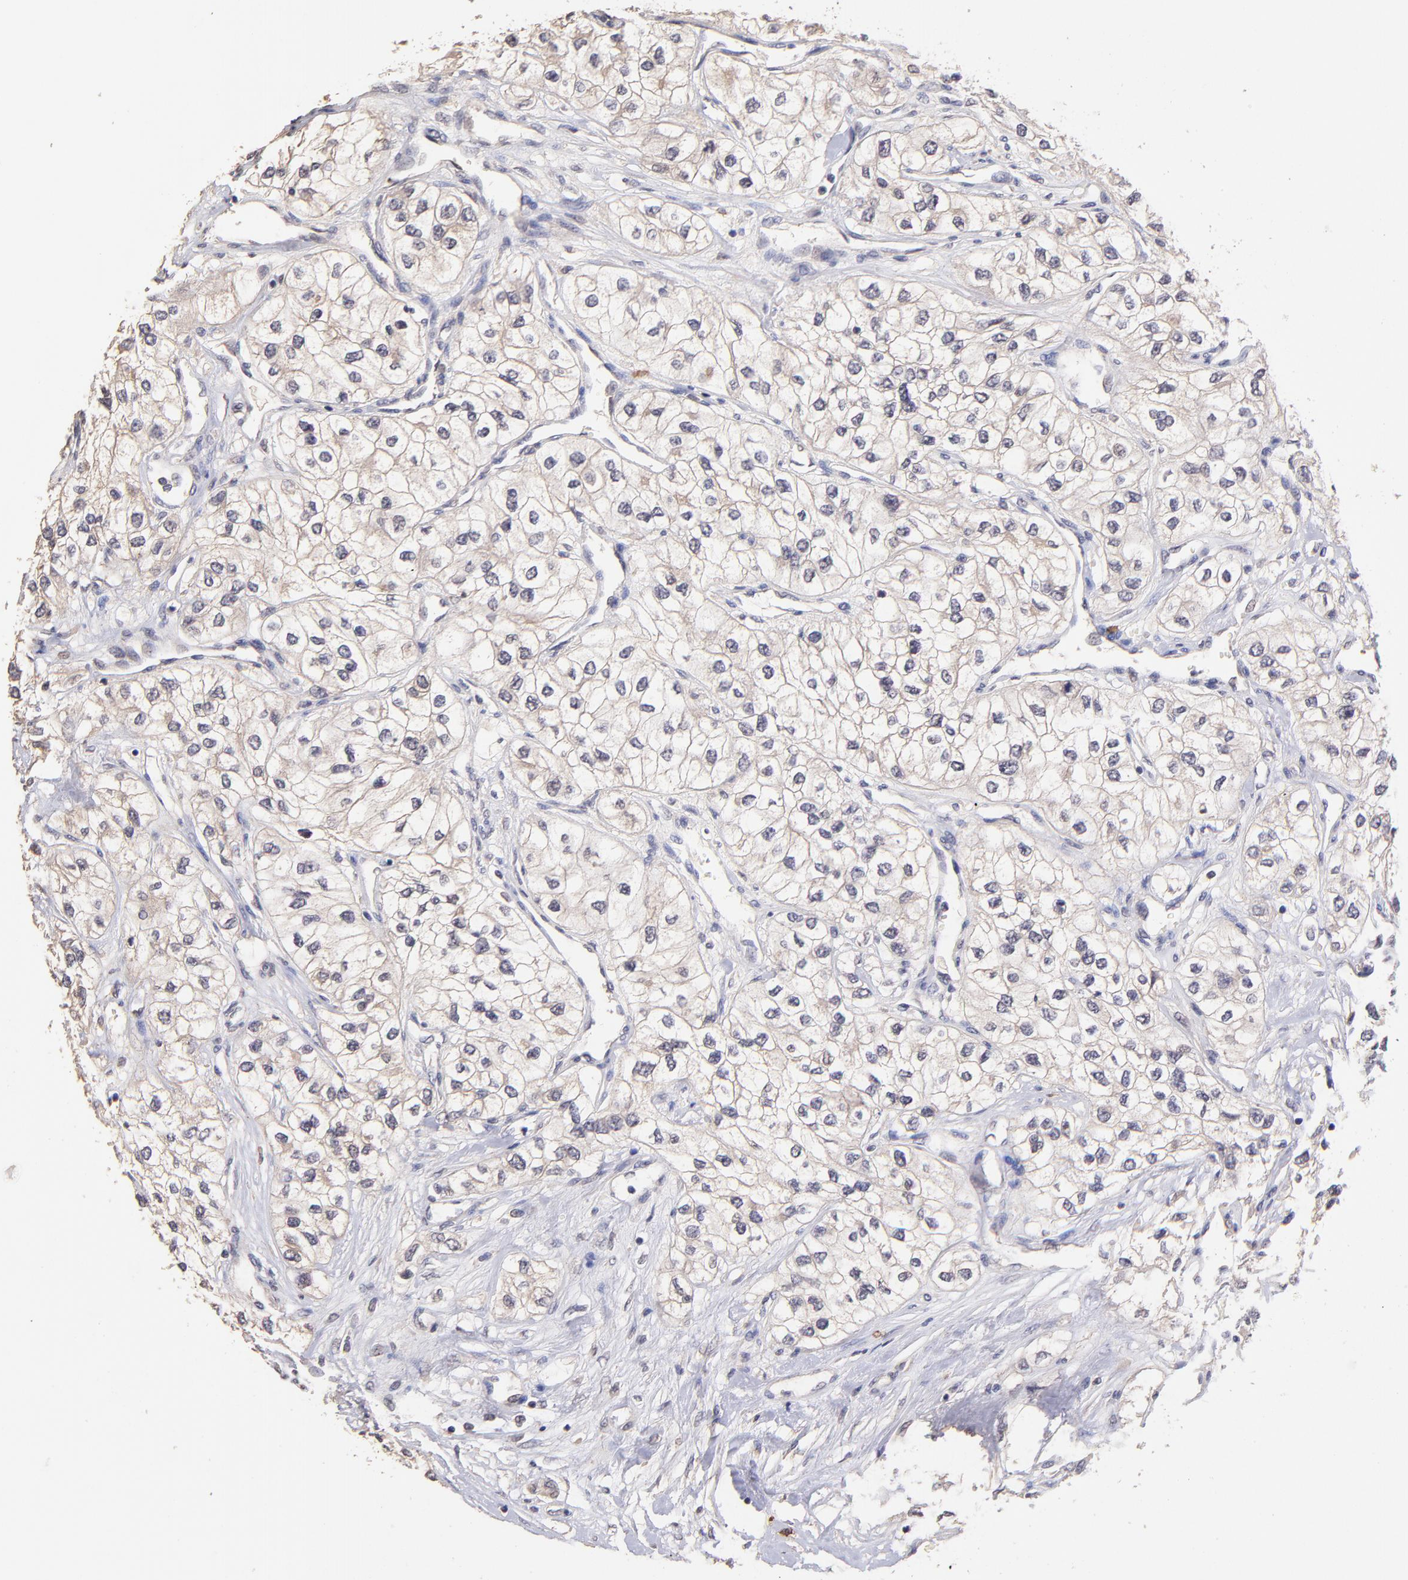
{"staining": {"intensity": "negative", "quantity": "none", "location": "none"}, "tissue": "renal cancer", "cell_type": "Tumor cells", "image_type": "cancer", "snomed": [{"axis": "morphology", "description": "Adenocarcinoma, NOS"}, {"axis": "topography", "description": "Kidney"}], "caption": "Tumor cells are negative for brown protein staining in renal cancer (adenocarcinoma).", "gene": "RNASEL", "patient": {"sex": "male", "age": 57}}